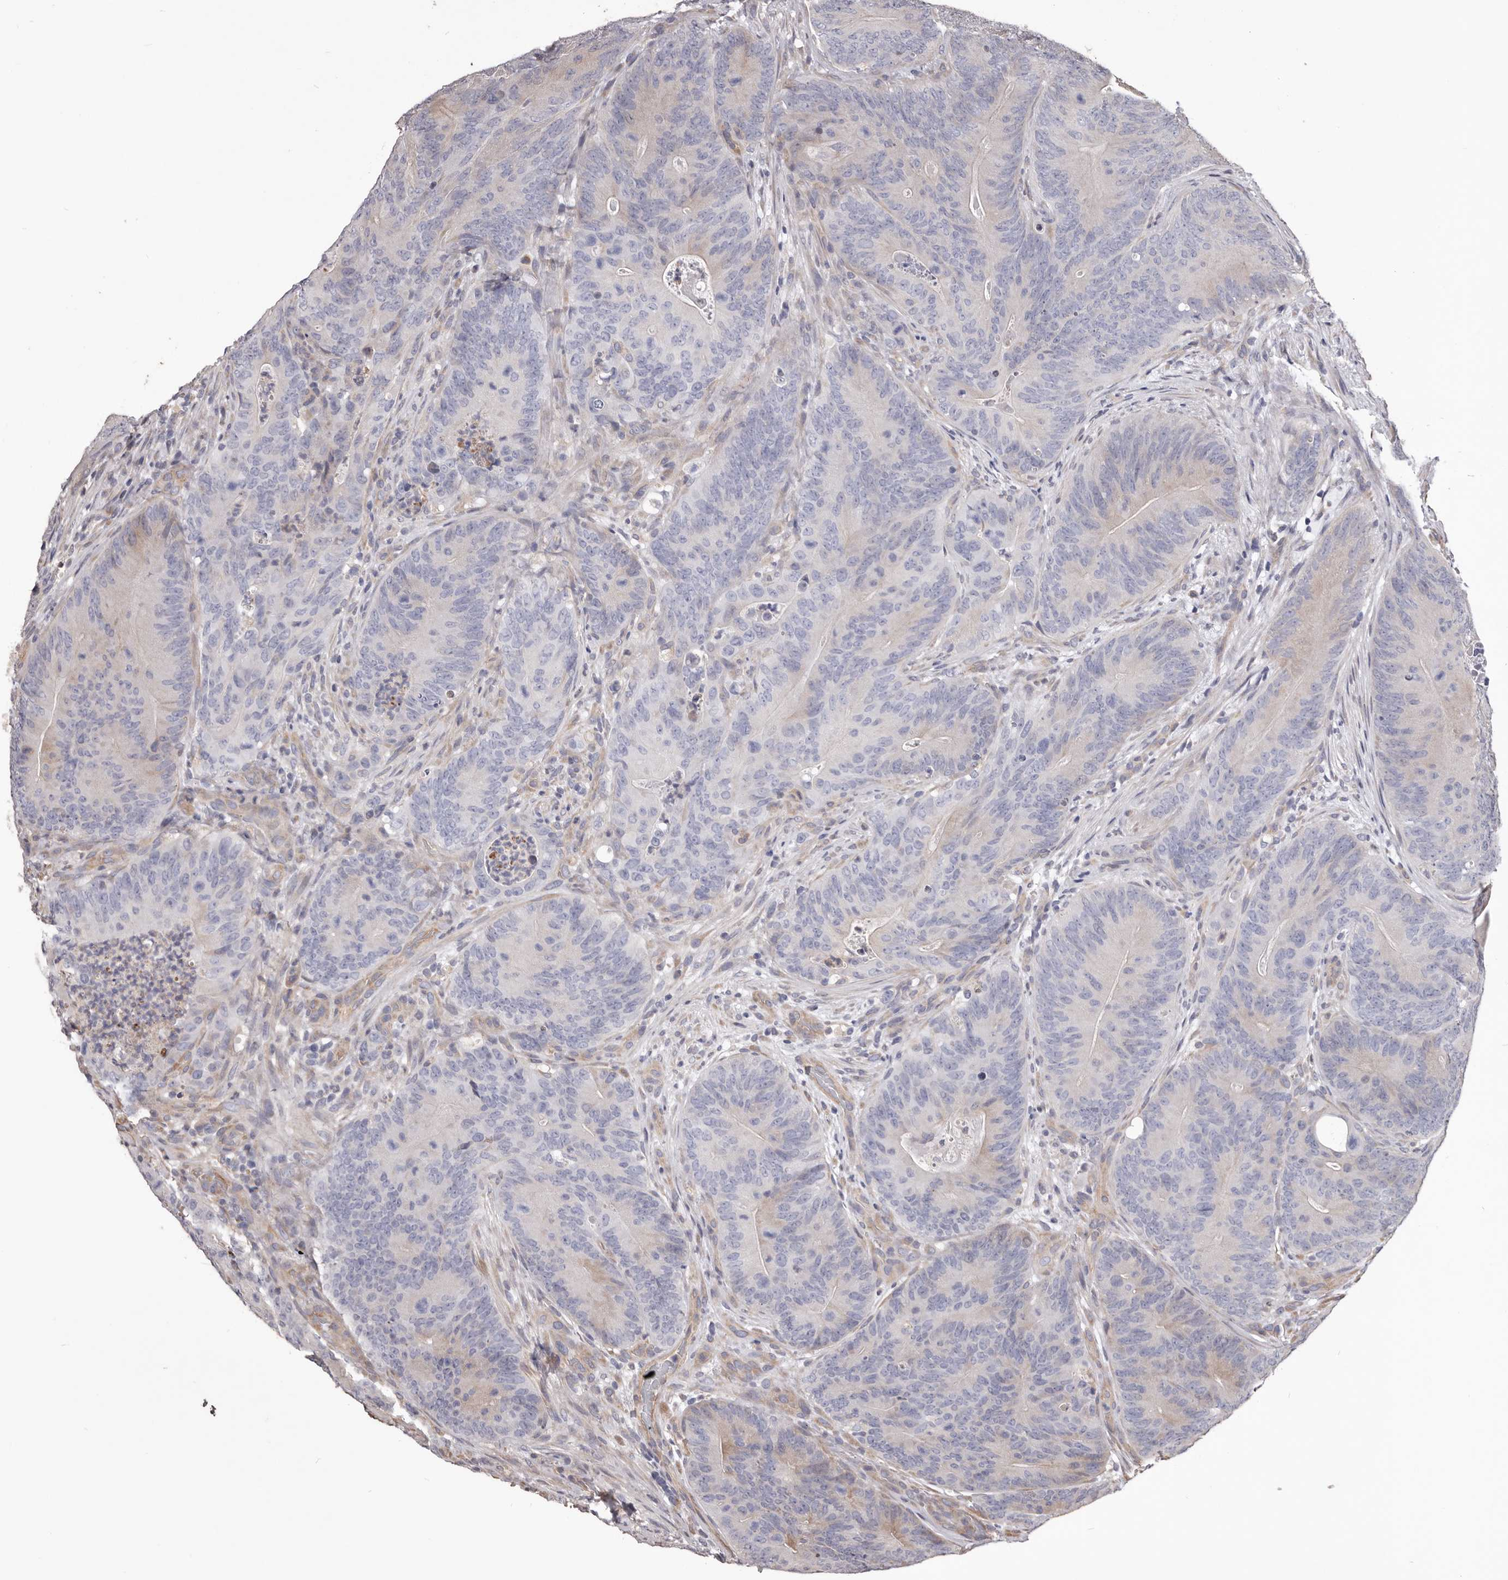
{"staining": {"intensity": "negative", "quantity": "none", "location": "none"}, "tissue": "colorectal cancer", "cell_type": "Tumor cells", "image_type": "cancer", "snomed": [{"axis": "morphology", "description": "Normal tissue, NOS"}, {"axis": "topography", "description": "Colon"}], "caption": "Immunohistochemical staining of human colorectal cancer exhibits no significant expression in tumor cells.", "gene": "CEP104", "patient": {"sex": "female", "age": 82}}